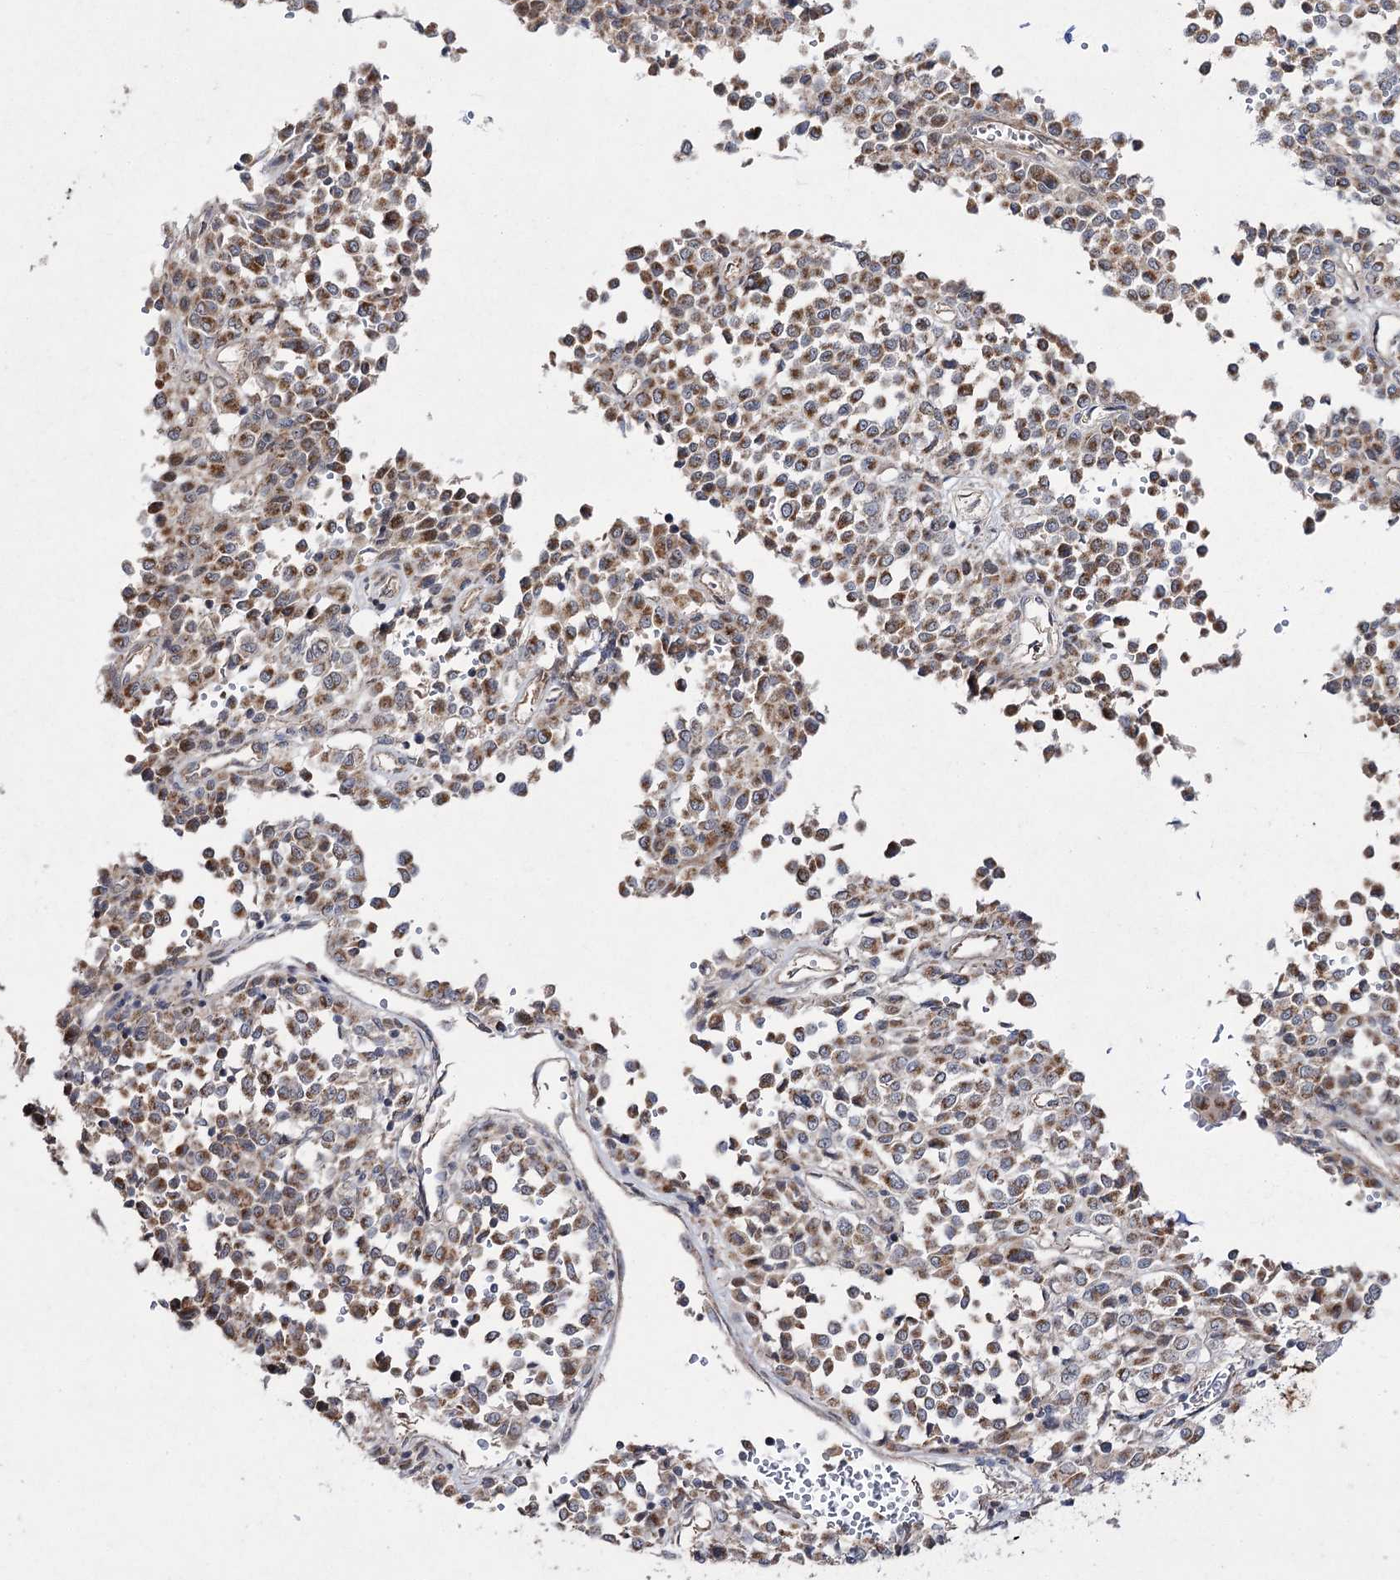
{"staining": {"intensity": "moderate", "quantity": ">75%", "location": "cytoplasmic/membranous"}, "tissue": "melanoma", "cell_type": "Tumor cells", "image_type": "cancer", "snomed": [{"axis": "morphology", "description": "Malignant melanoma, Metastatic site"}, {"axis": "topography", "description": "Pancreas"}], "caption": "Brown immunohistochemical staining in melanoma displays moderate cytoplasmic/membranous expression in about >75% of tumor cells. (DAB (3,3'-diaminobenzidine) IHC with brightfield microscopy, high magnification).", "gene": "FANCL", "patient": {"sex": "female", "age": 30}}